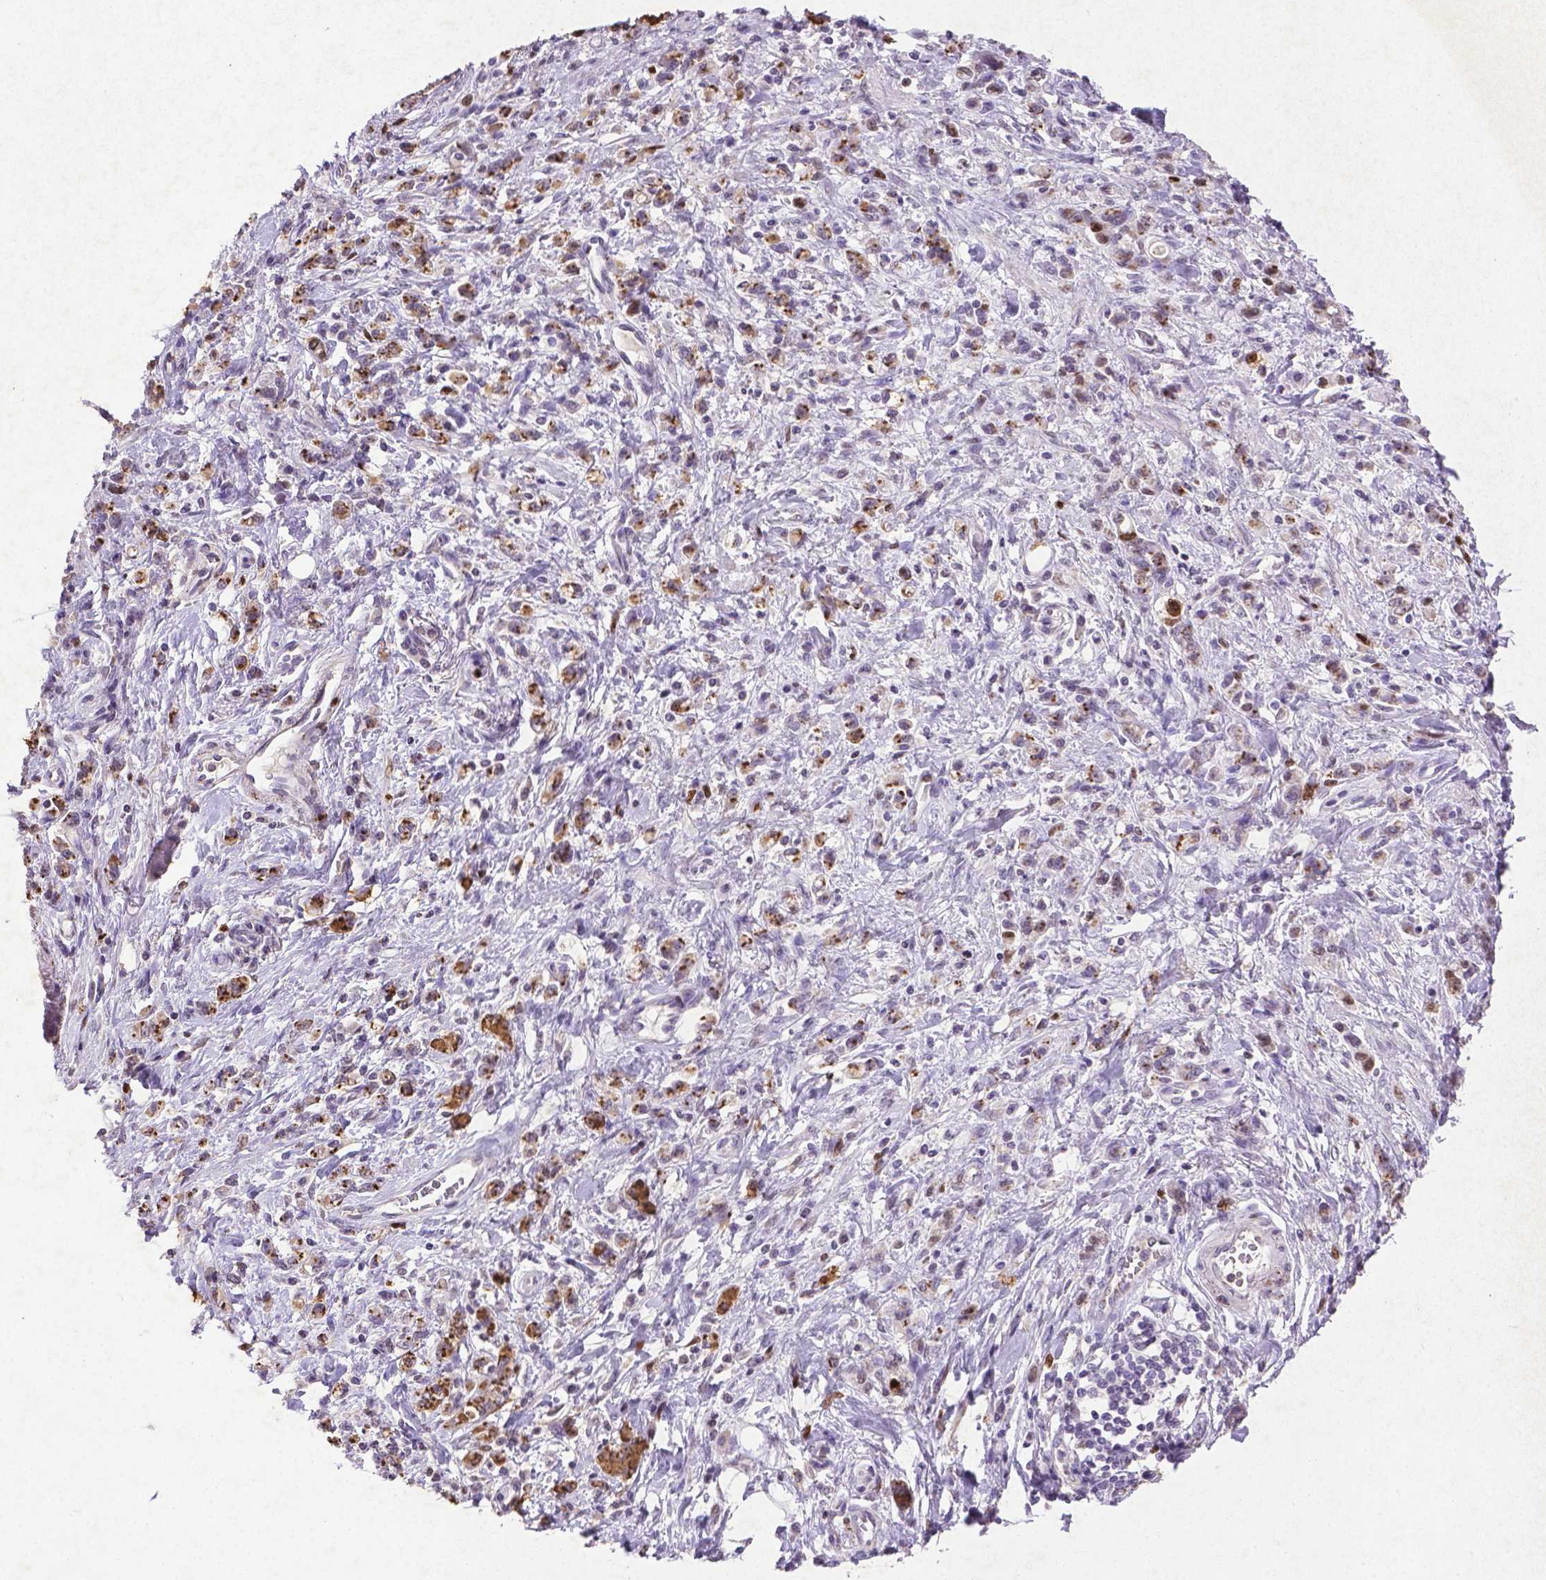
{"staining": {"intensity": "moderate", "quantity": "25%-75%", "location": "cytoplasmic/membranous"}, "tissue": "stomach cancer", "cell_type": "Tumor cells", "image_type": "cancer", "snomed": [{"axis": "morphology", "description": "Adenocarcinoma, NOS"}, {"axis": "topography", "description": "Stomach"}], "caption": "Stomach adenocarcinoma stained with a protein marker shows moderate staining in tumor cells.", "gene": "CDKN1A", "patient": {"sex": "male", "age": 77}}